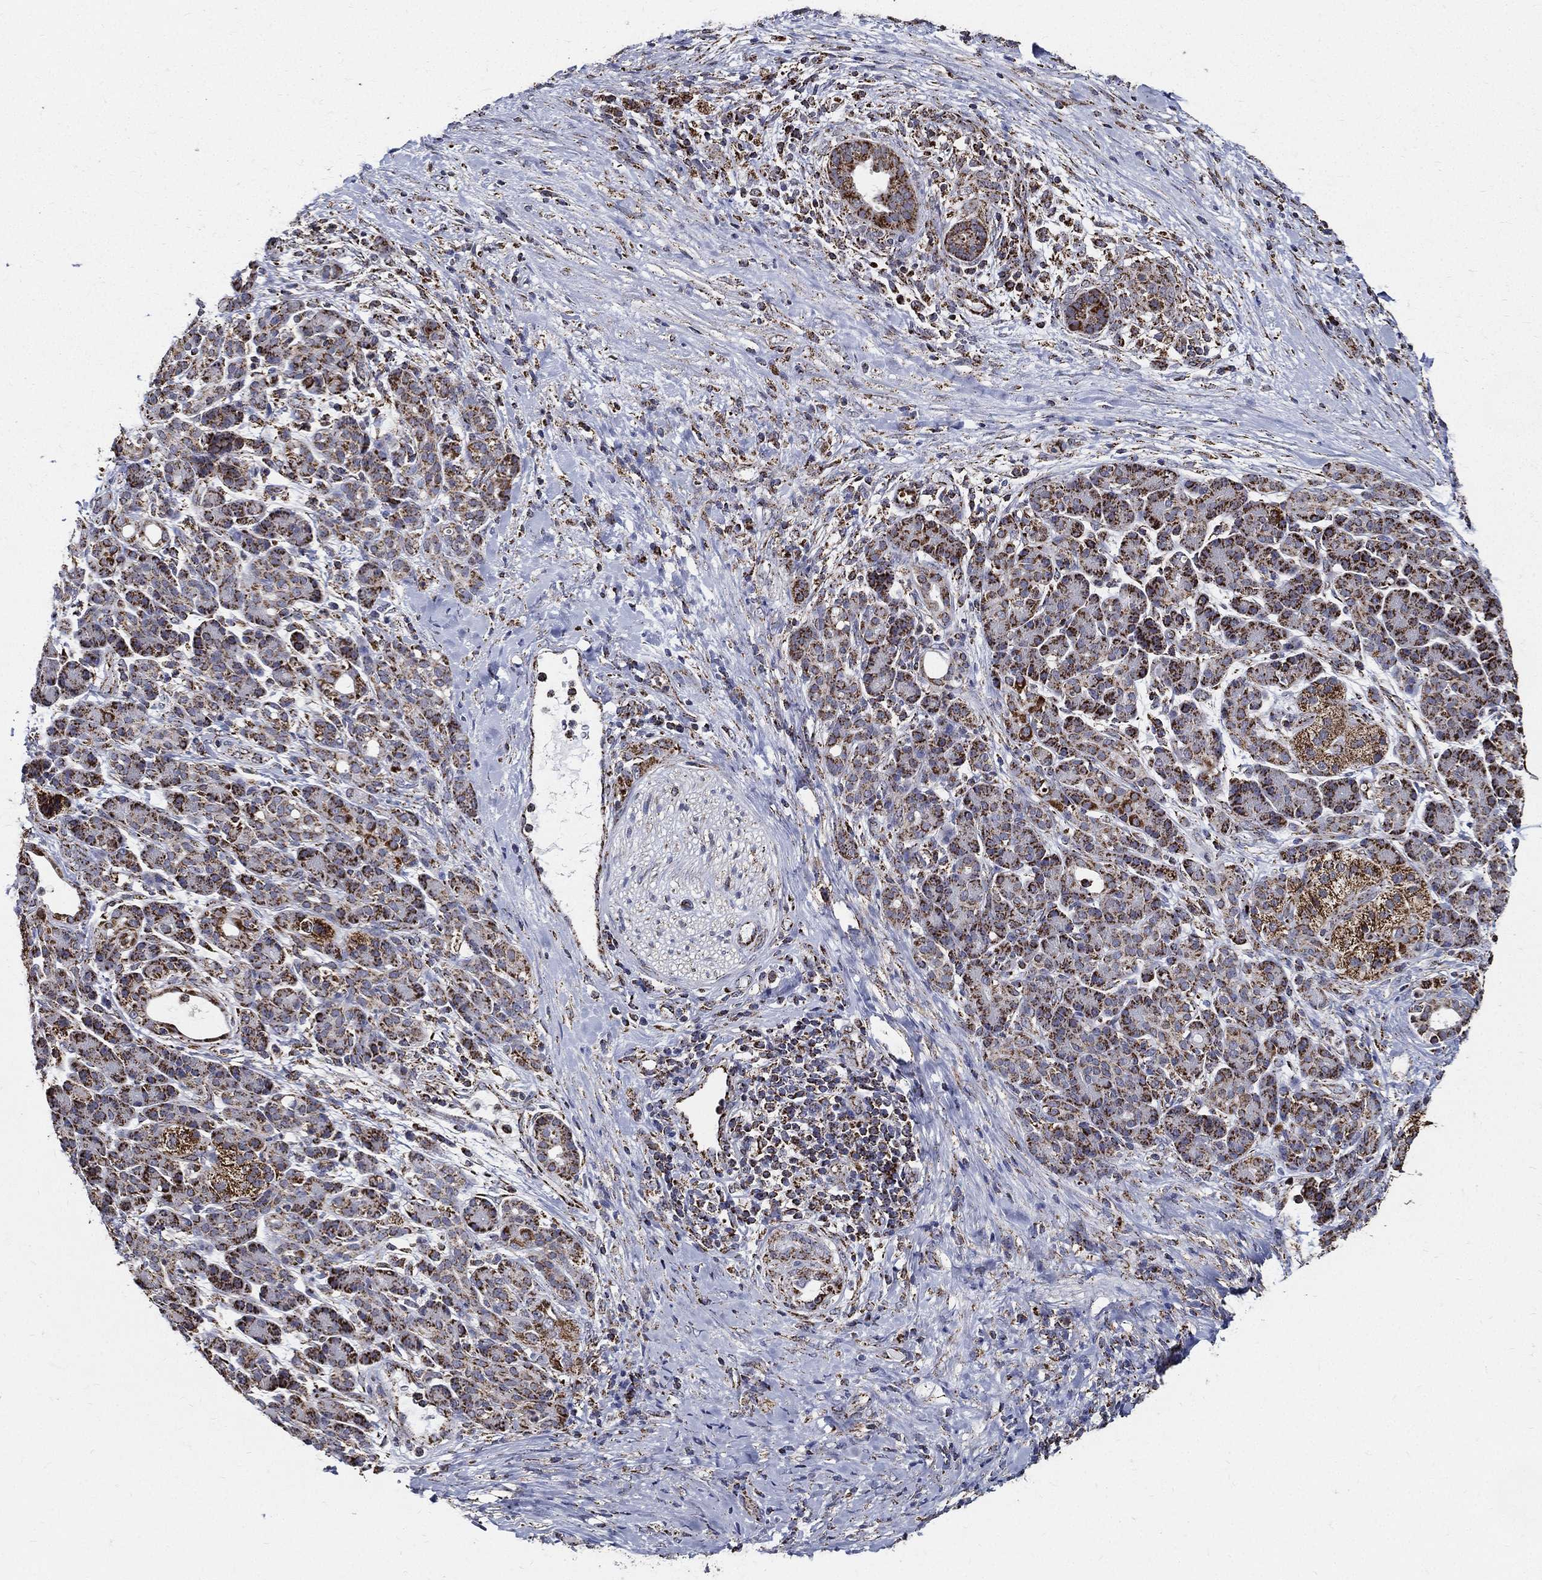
{"staining": {"intensity": "strong", "quantity": "25%-75%", "location": "cytoplasmic/membranous"}, "tissue": "pancreatic cancer", "cell_type": "Tumor cells", "image_type": "cancer", "snomed": [{"axis": "morphology", "description": "Adenocarcinoma, NOS"}, {"axis": "topography", "description": "Pancreas"}], "caption": "Human adenocarcinoma (pancreatic) stained with a brown dye reveals strong cytoplasmic/membranous positive positivity in approximately 25%-75% of tumor cells.", "gene": "NDUFAB1", "patient": {"sex": "male", "age": 44}}